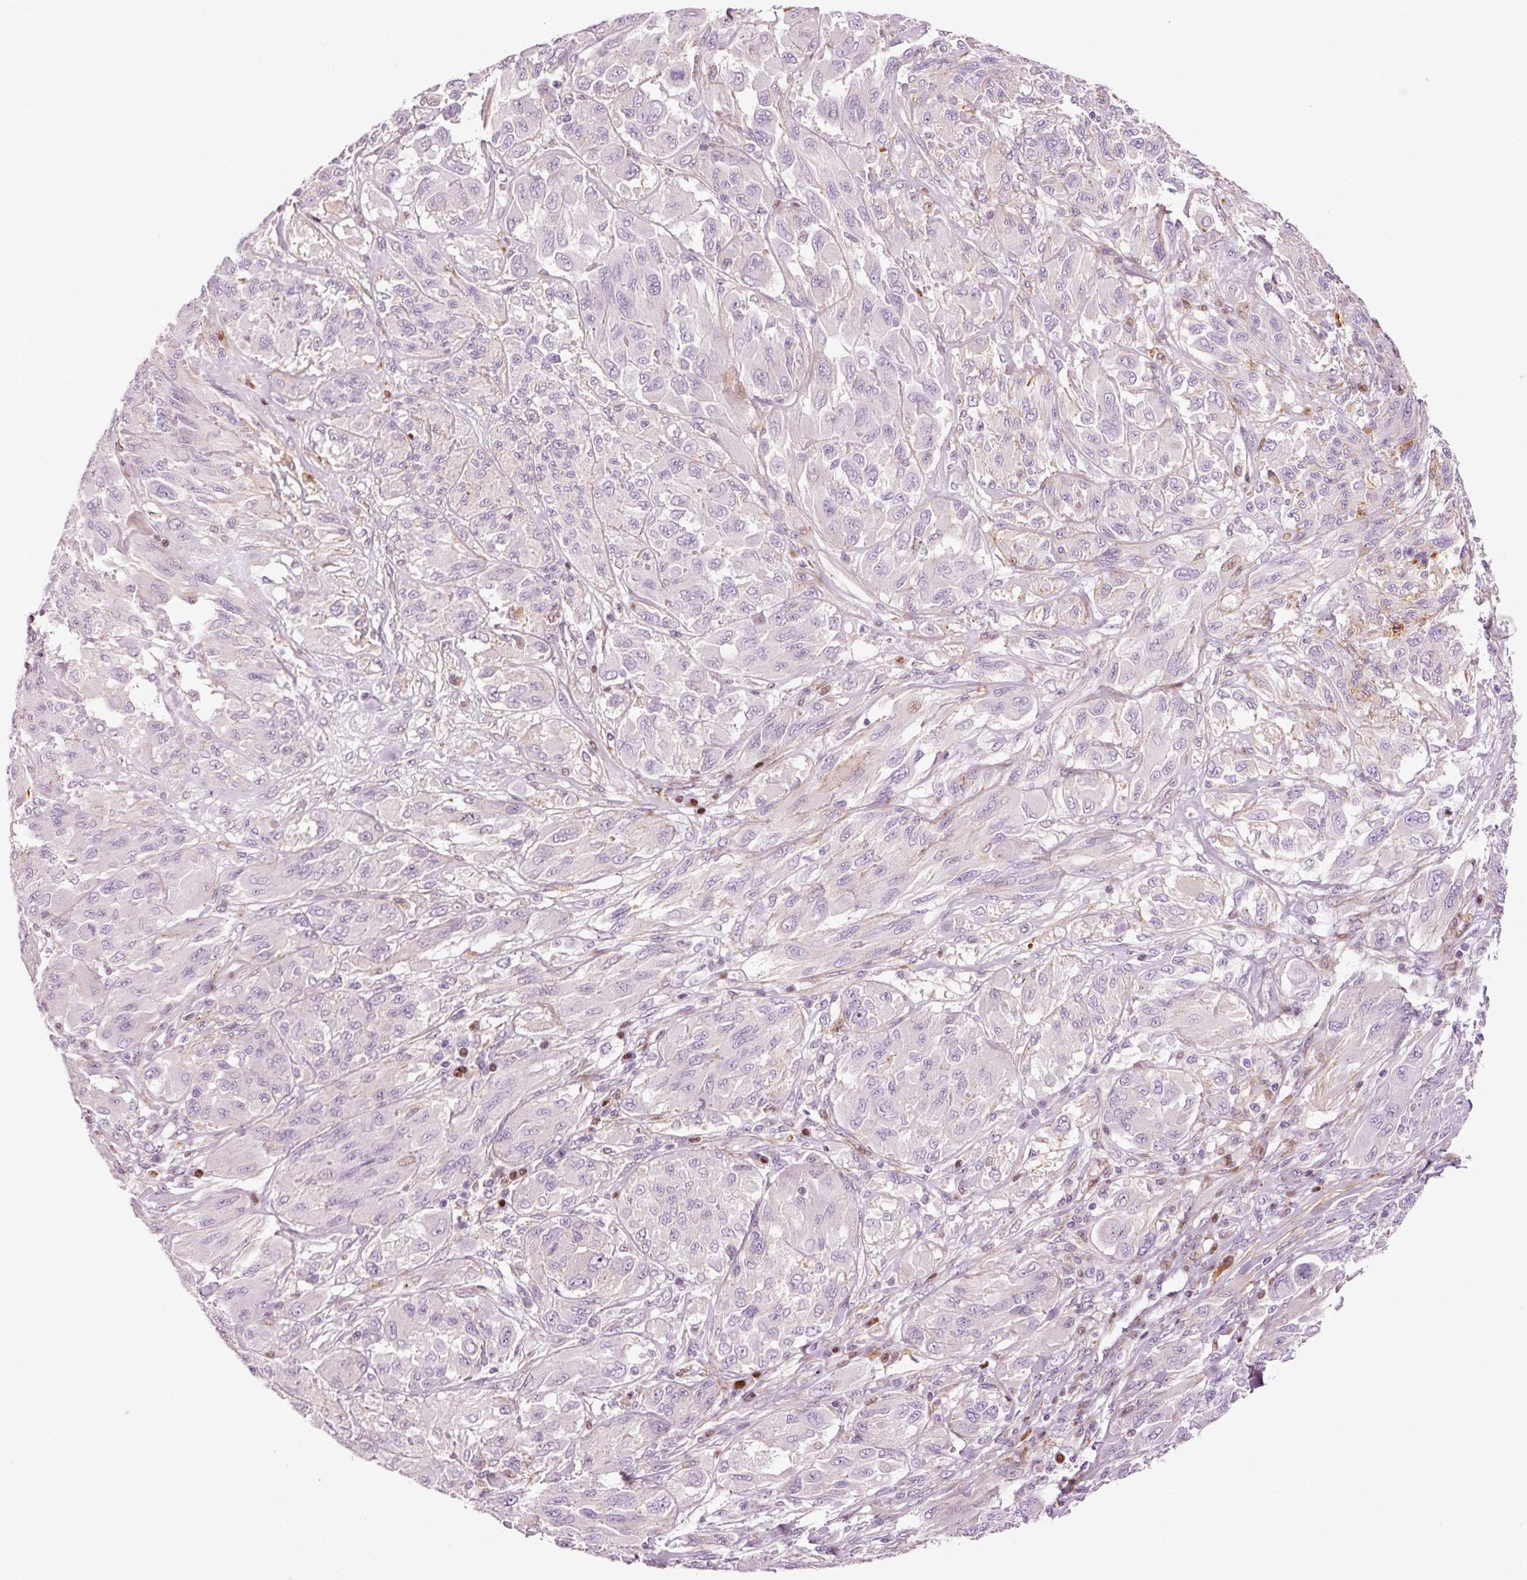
{"staining": {"intensity": "negative", "quantity": "none", "location": "none"}, "tissue": "melanoma", "cell_type": "Tumor cells", "image_type": "cancer", "snomed": [{"axis": "morphology", "description": "Malignant melanoma, NOS"}, {"axis": "topography", "description": "Skin"}], "caption": "Melanoma was stained to show a protein in brown. There is no significant staining in tumor cells. (DAB IHC, high magnification).", "gene": "ANKRD20A1", "patient": {"sex": "female", "age": 91}}